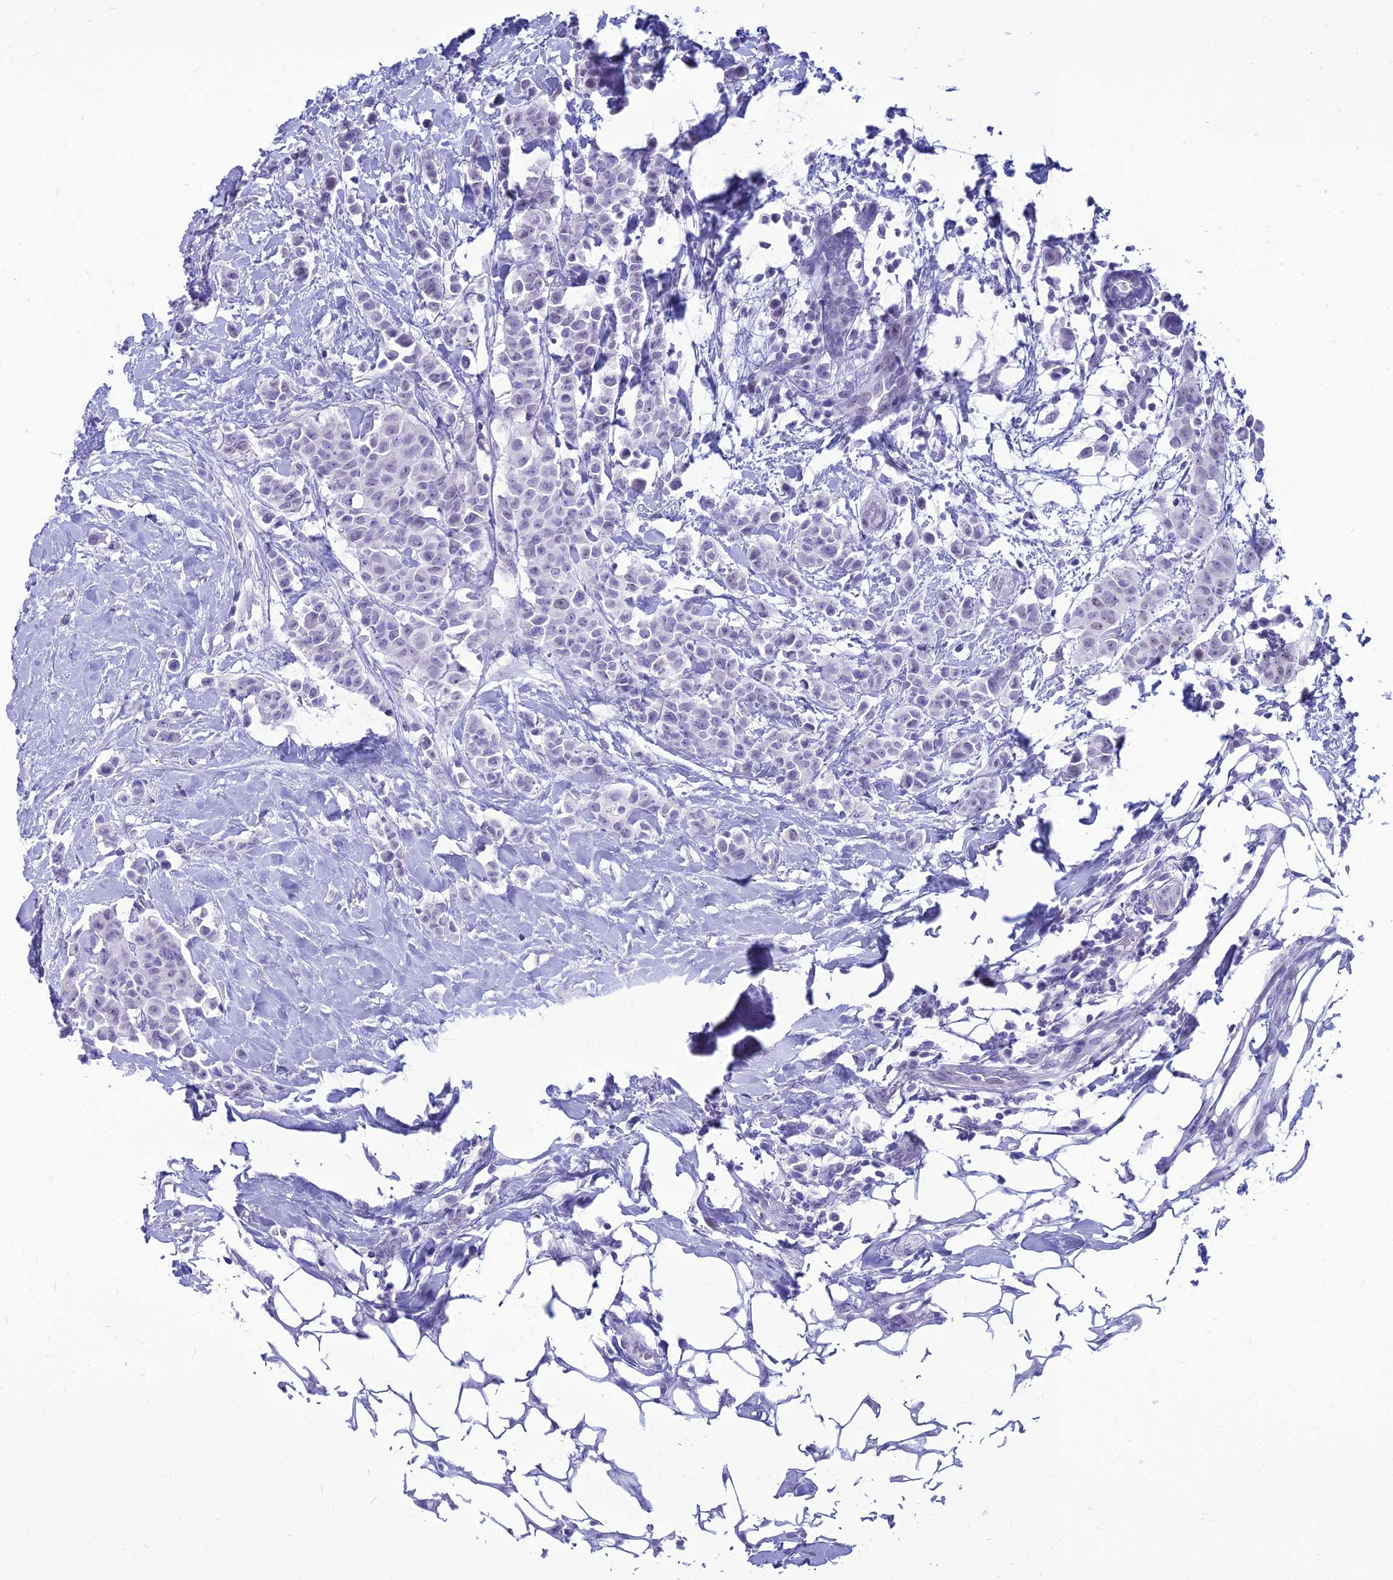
{"staining": {"intensity": "negative", "quantity": "none", "location": "none"}, "tissue": "breast cancer", "cell_type": "Tumor cells", "image_type": "cancer", "snomed": [{"axis": "morphology", "description": "Duct carcinoma"}, {"axis": "topography", "description": "Breast"}], "caption": "Human intraductal carcinoma (breast) stained for a protein using immunohistochemistry (IHC) reveals no staining in tumor cells.", "gene": "DHX40", "patient": {"sex": "female", "age": 40}}